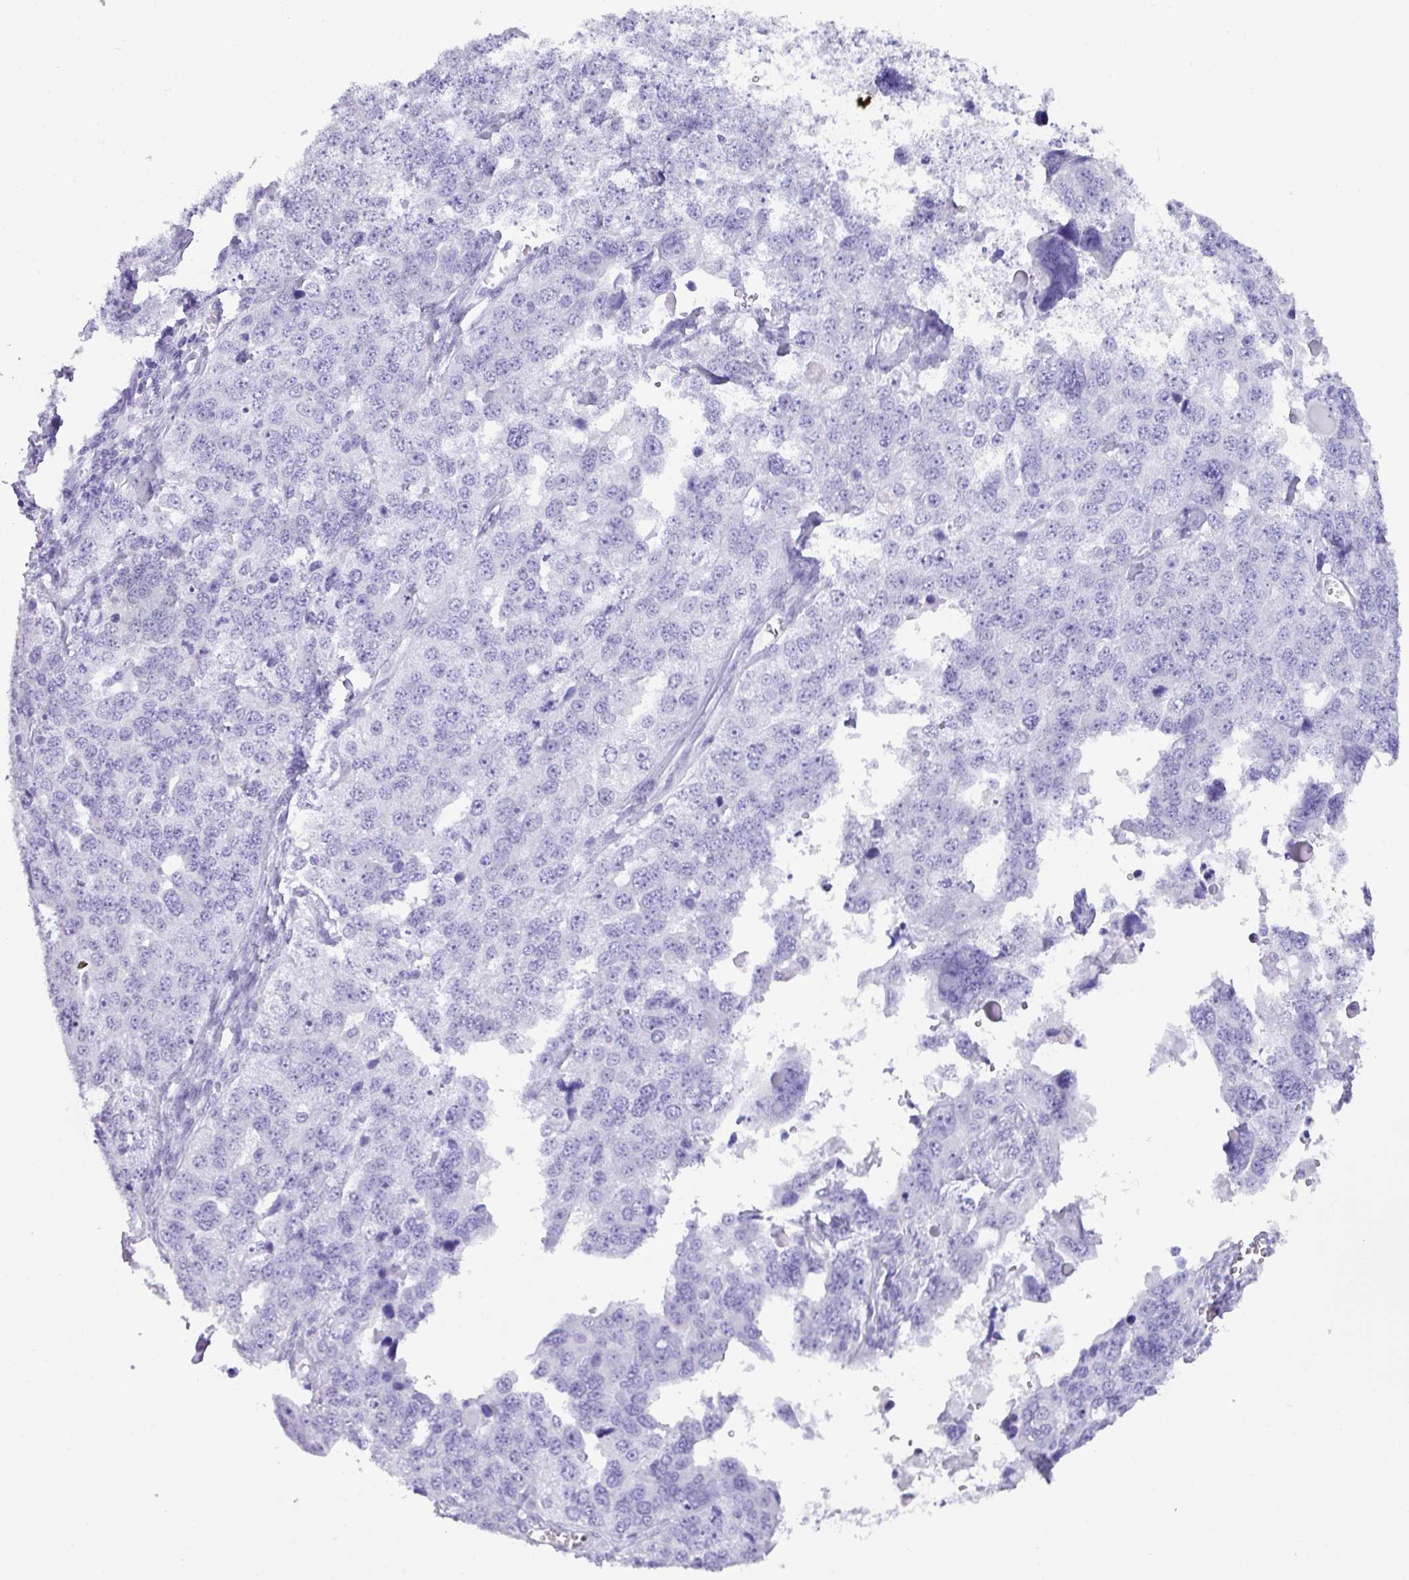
{"staining": {"intensity": "negative", "quantity": "none", "location": "none"}, "tissue": "ovarian cancer", "cell_type": "Tumor cells", "image_type": "cancer", "snomed": [{"axis": "morphology", "description": "Cystadenocarcinoma, serous, NOS"}, {"axis": "topography", "description": "Ovary"}], "caption": "Immunohistochemistry (IHC) histopathology image of human ovarian serous cystadenocarcinoma stained for a protein (brown), which reveals no expression in tumor cells. The staining was performed using DAB (3,3'-diaminobenzidine) to visualize the protein expression in brown, while the nuclei were stained in blue with hematoxylin (Magnification: 20x).", "gene": "ZNF524", "patient": {"sex": "female", "age": 76}}